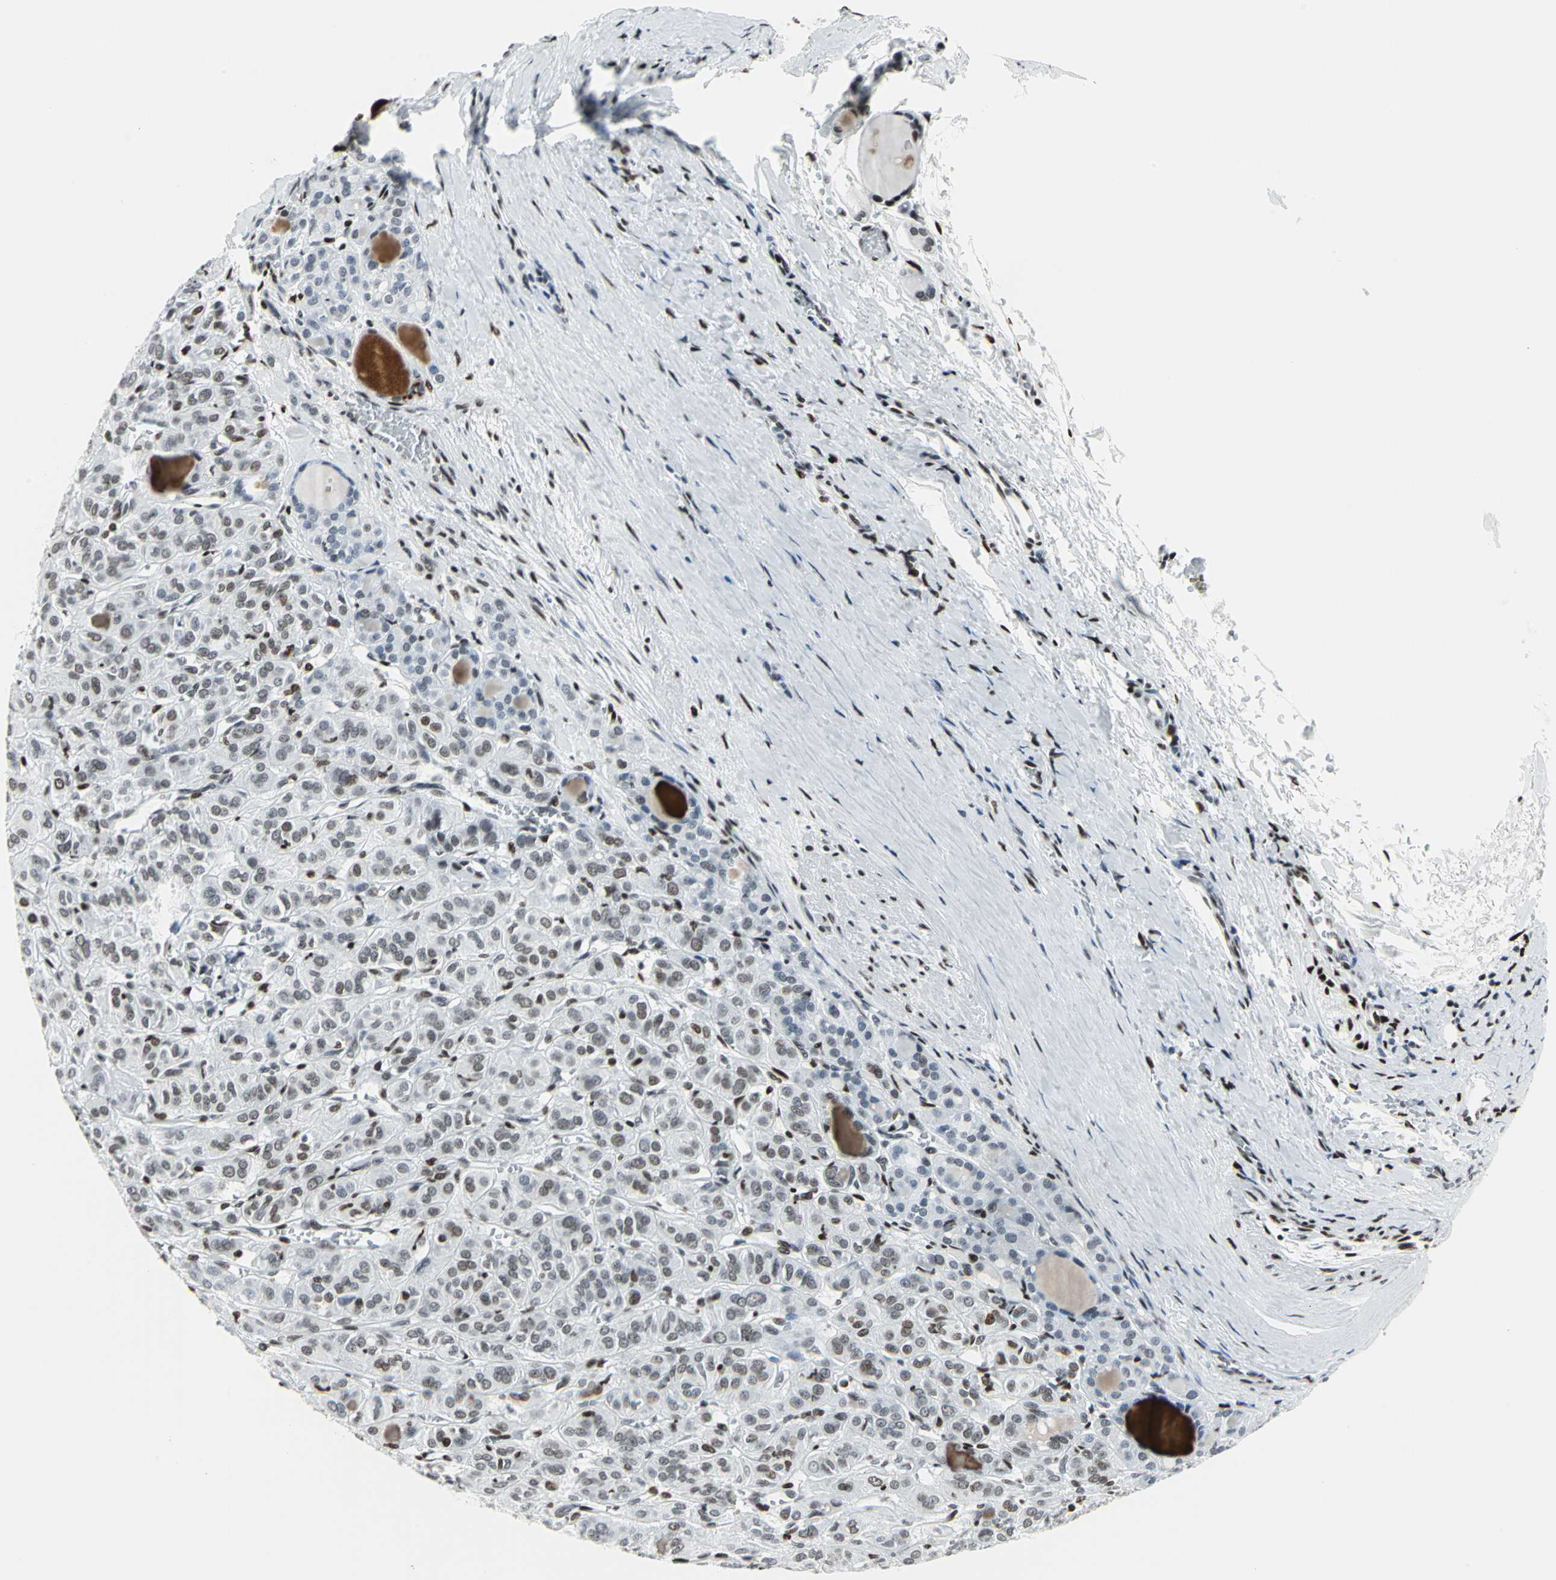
{"staining": {"intensity": "strong", "quantity": ">75%", "location": "nuclear"}, "tissue": "thyroid cancer", "cell_type": "Tumor cells", "image_type": "cancer", "snomed": [{"axis": "morphology", "description": "Follicular adenoma carcinoma, NOS"}, {"axis": "topography", "description": "Thyroid gland"}], "caption": "Strong nuclear protein staining is seen in about >75% of tumor cells in follicular adenoma carcinoma (thyroid). (Stains: DAB (3,3'-diaminobenzidine) in brown, nuclei in blue, Microscopy: brightfield microscopy at high magnification).", "gene": "HDAC2", "patient": {"sex": "female", "age": 71}}